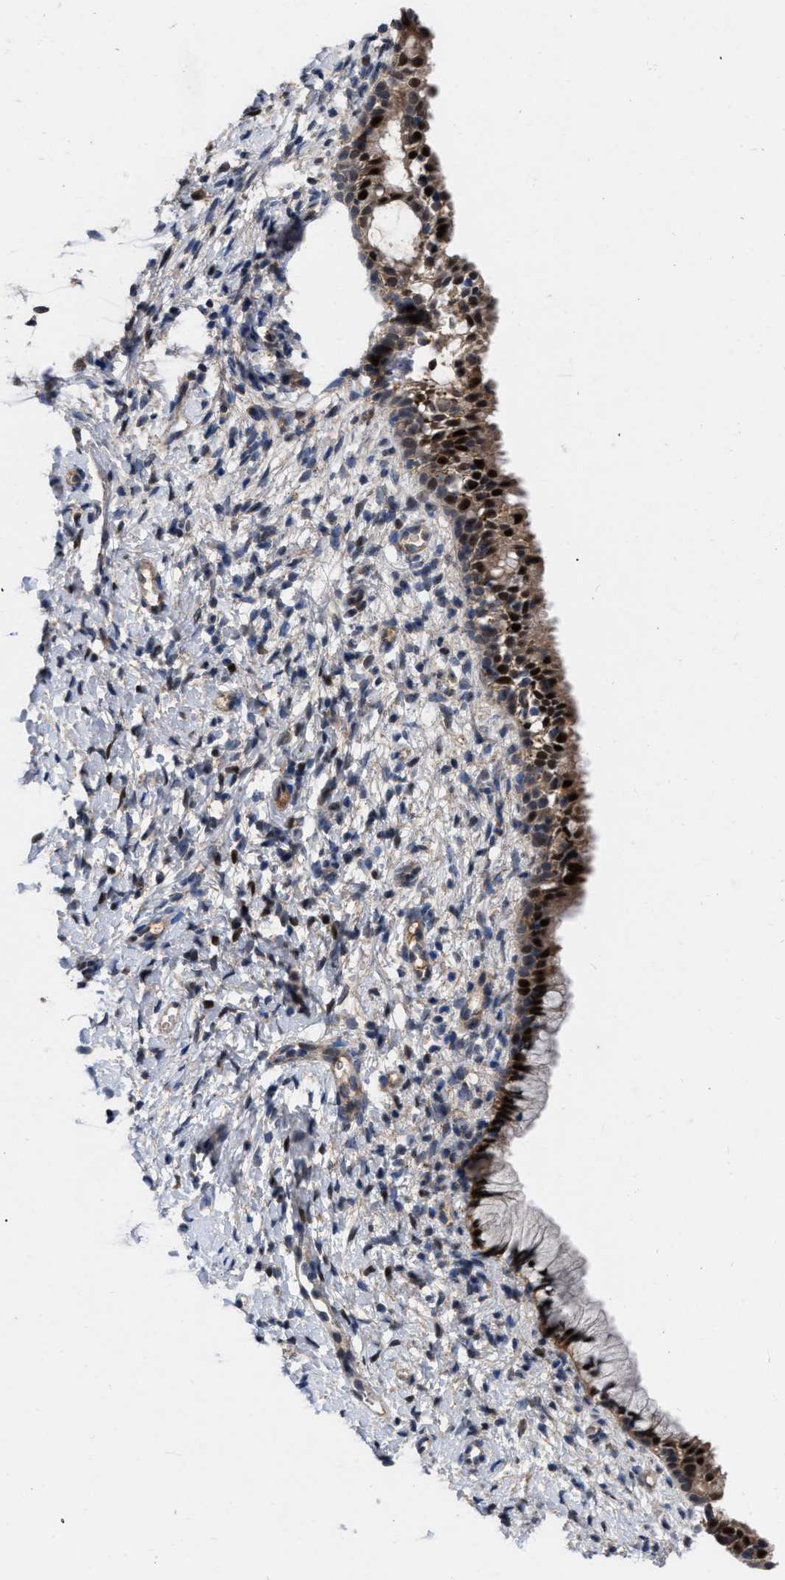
{"staining": {"intensity": "strong", "quantity": "25%-75%", "location": "cytoplasmic/membranous,nuclear"}, "tissue": "cervix", "cell_type": "Glandular cells", "image_type": "normal", "snomed": [{"axis": "morphology", "description": "Normal tissue, NOS"}, {"axis": "topography", "description": "Cervix"}], "caption": "Human cervix stained for a protein (brown) exhibits strong cytoplasmic/membranous,nuclear positive positivity in about 25%-75% of glandular cells.", "gene": "MDM4", "patient": {"sex": "female", "age": 72}}